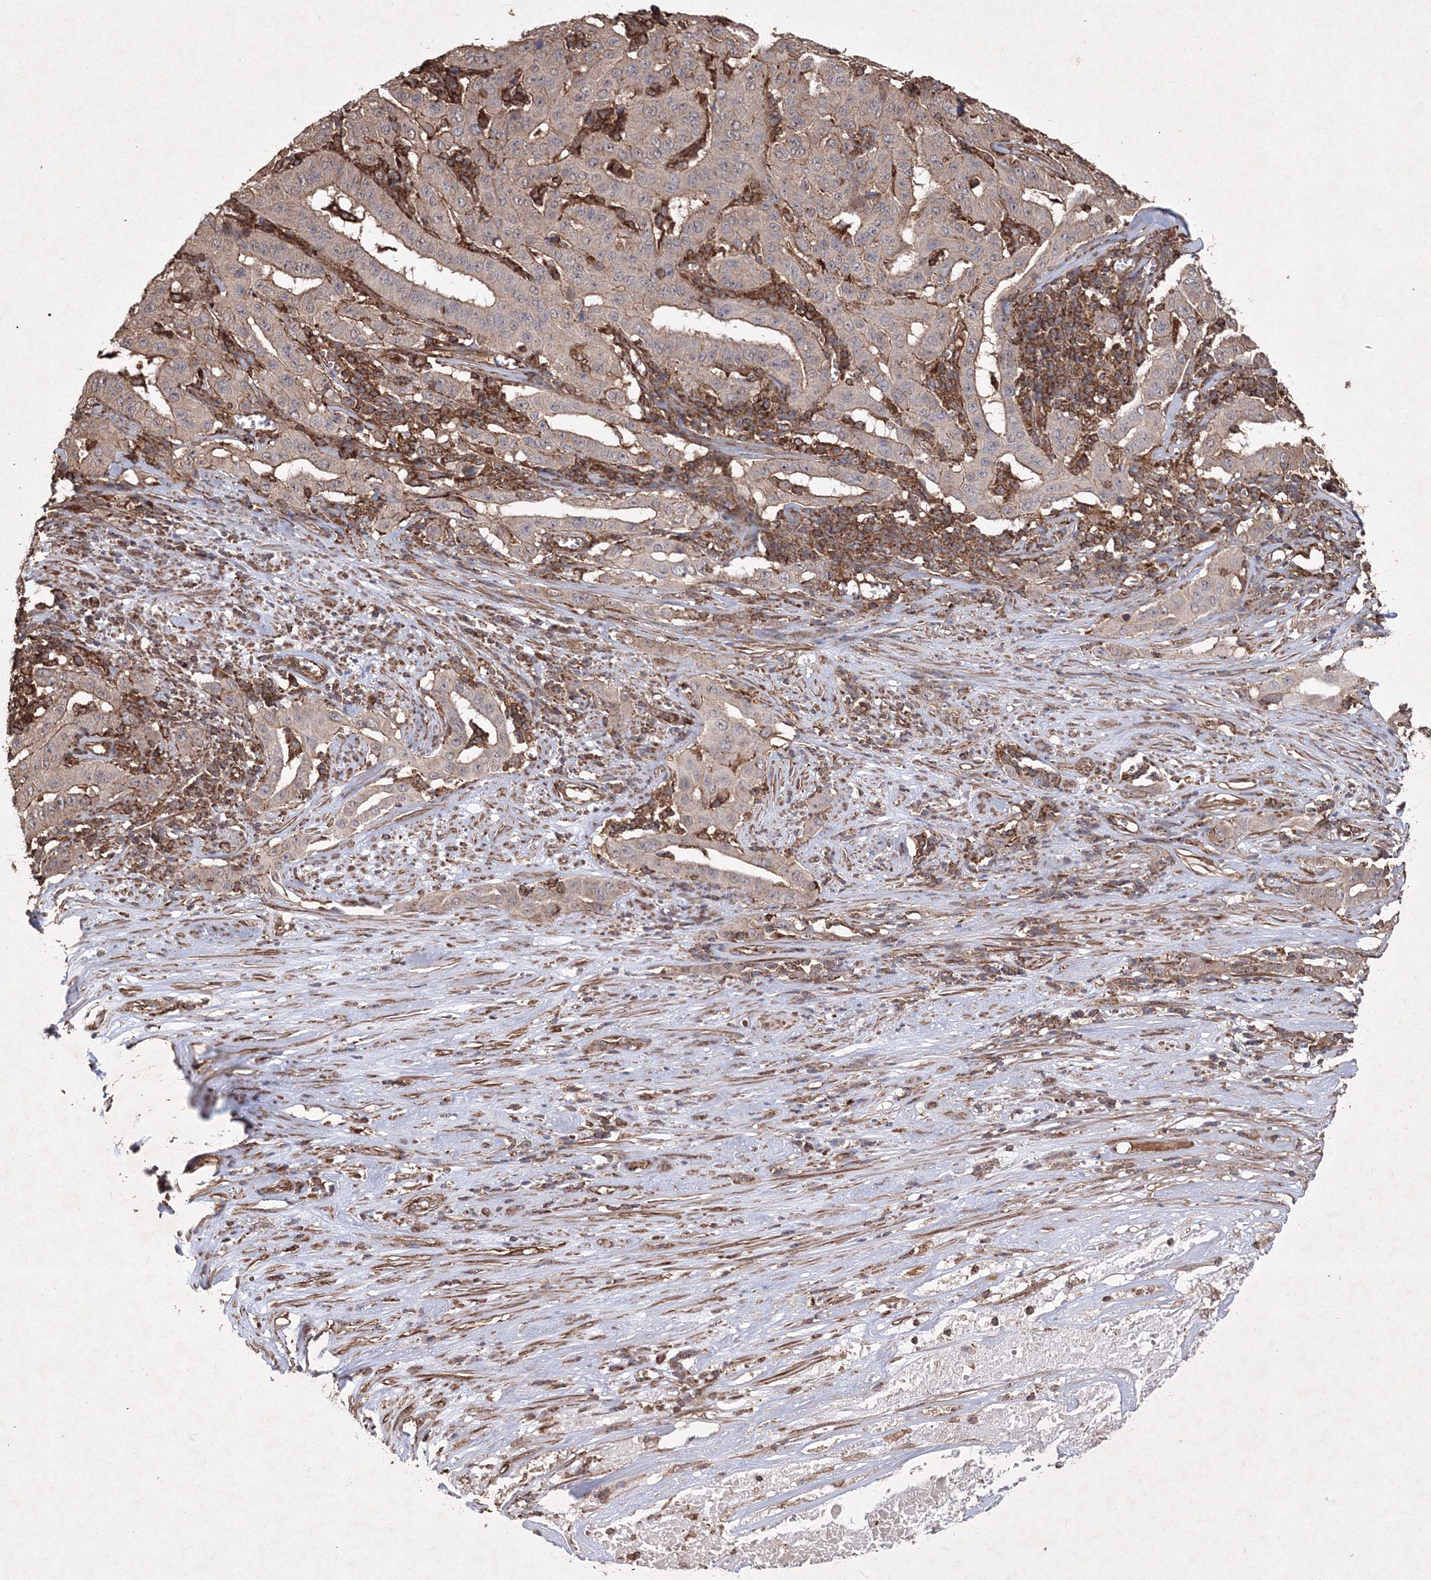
{"staining": {"intensity": "weak", "quantity": ">75%", "location": "cytoplasmic/membranous"}, "tissue": "pancreatic cancer", "cell_type": "Tumor cells", "image_type": "cancer", "snomed": [{"axis": "morphology", "description": "Adenocarcinoma, NOS"}, {"axis": "topography", "description": "Pancreas"}], "caption": "Immunohistochemical staining of human pancreatic cancer (adenocarcinoma) reveals weak cytoplasmic/membranous protein staining in about >75% of tumor cells.", "gene": "TMEM139", "patient": {"sex": "male", "age": 63}}